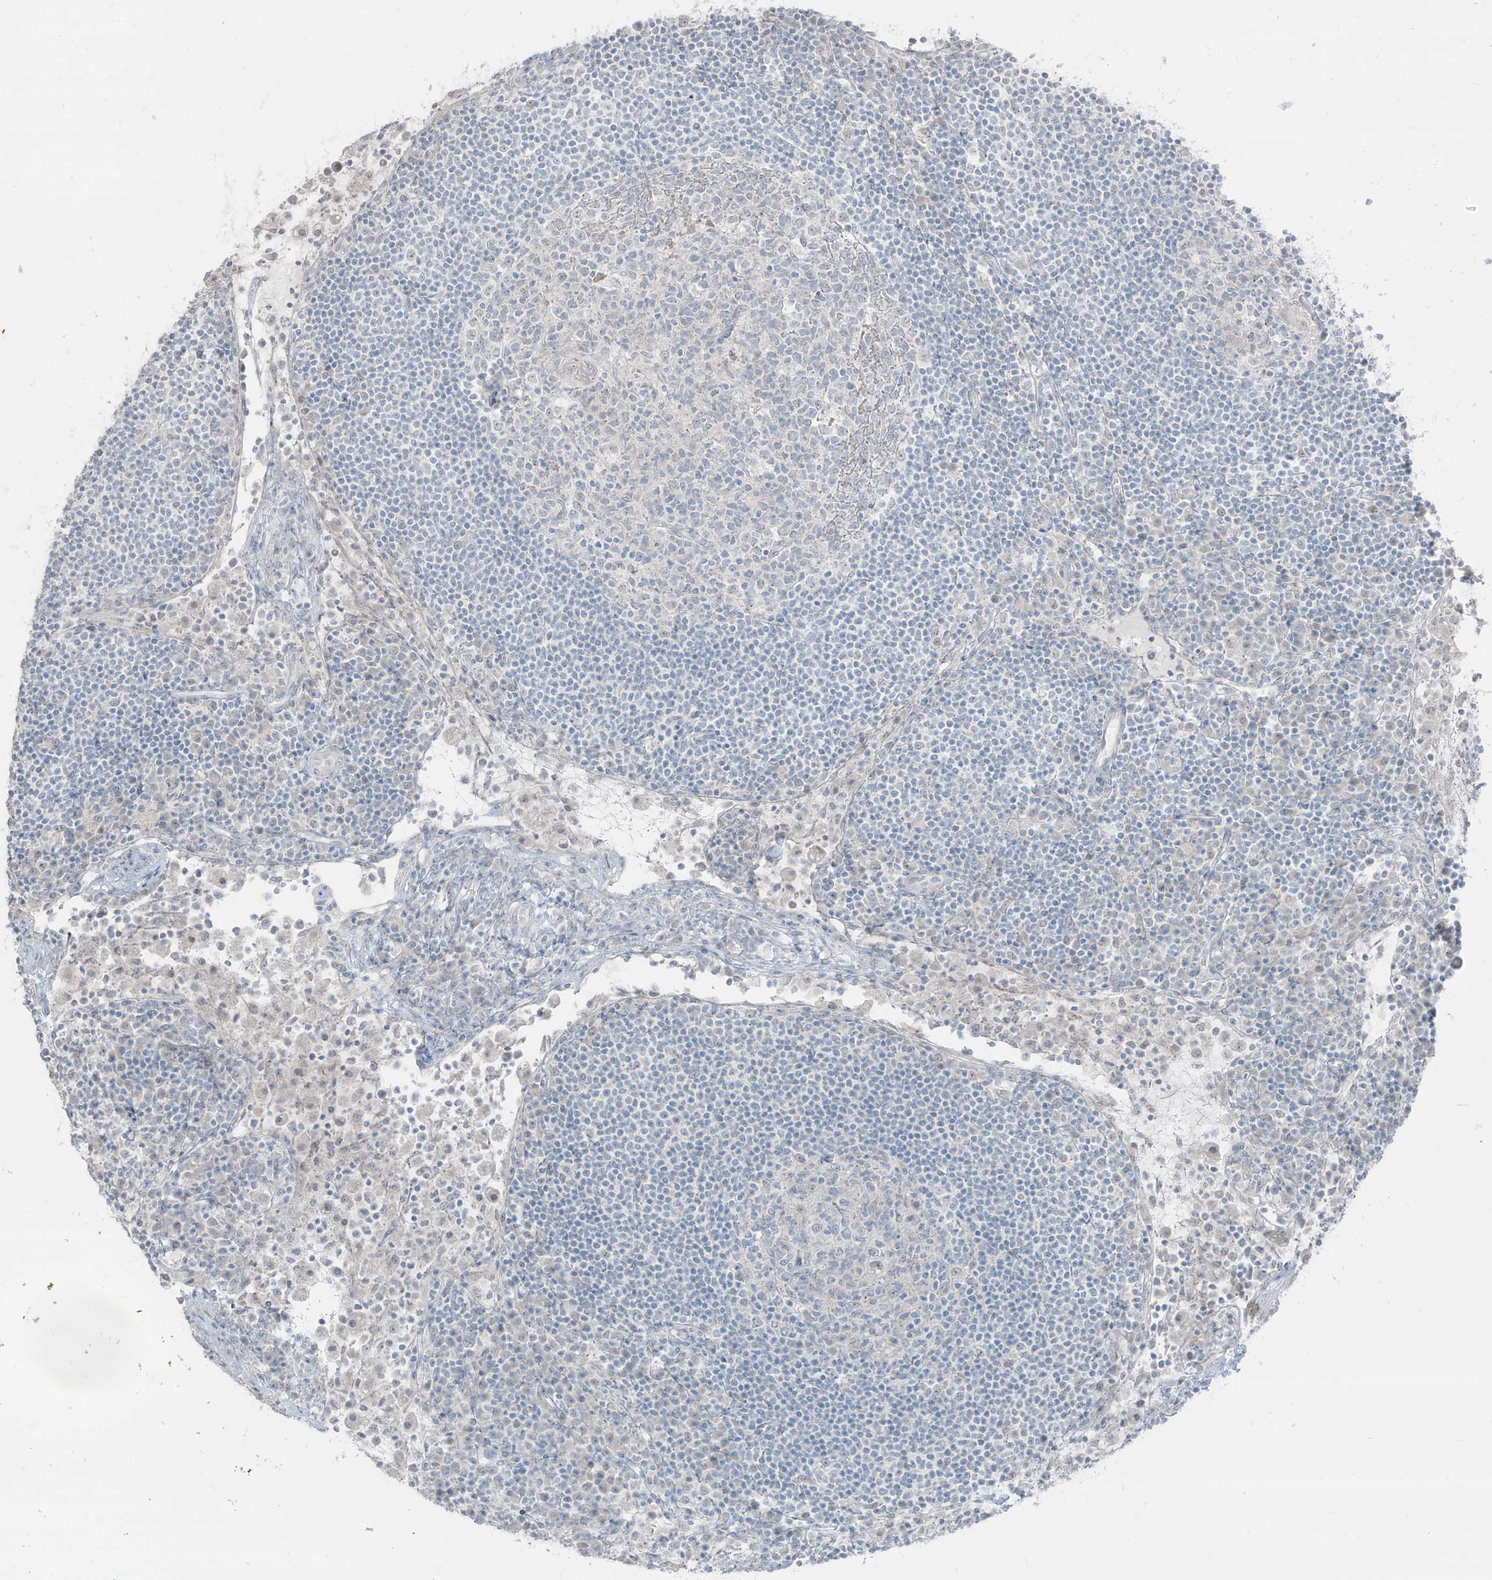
{"staining": {"intensity": "negative", "quantity": "none", "location": "none"}, "tissue": "lymph node", "cell_type": "Germinal center cells", "image_type": "normal", "snomed": [{"axis": "morphology", "description": "Normal tissue, NOS"}, {"axis": "topography", "description": "Lymph node"}], "caption": "A high-resolution histopathology image shows immunohistochemistry (IHC) staining of benign lymph node, which demonstrates no significant staining in germinal center cells. (IHC, brightfield microscopy, high magnification).", "gene": "PRDM6", "patient": {"sex": "female", "age": 53}}